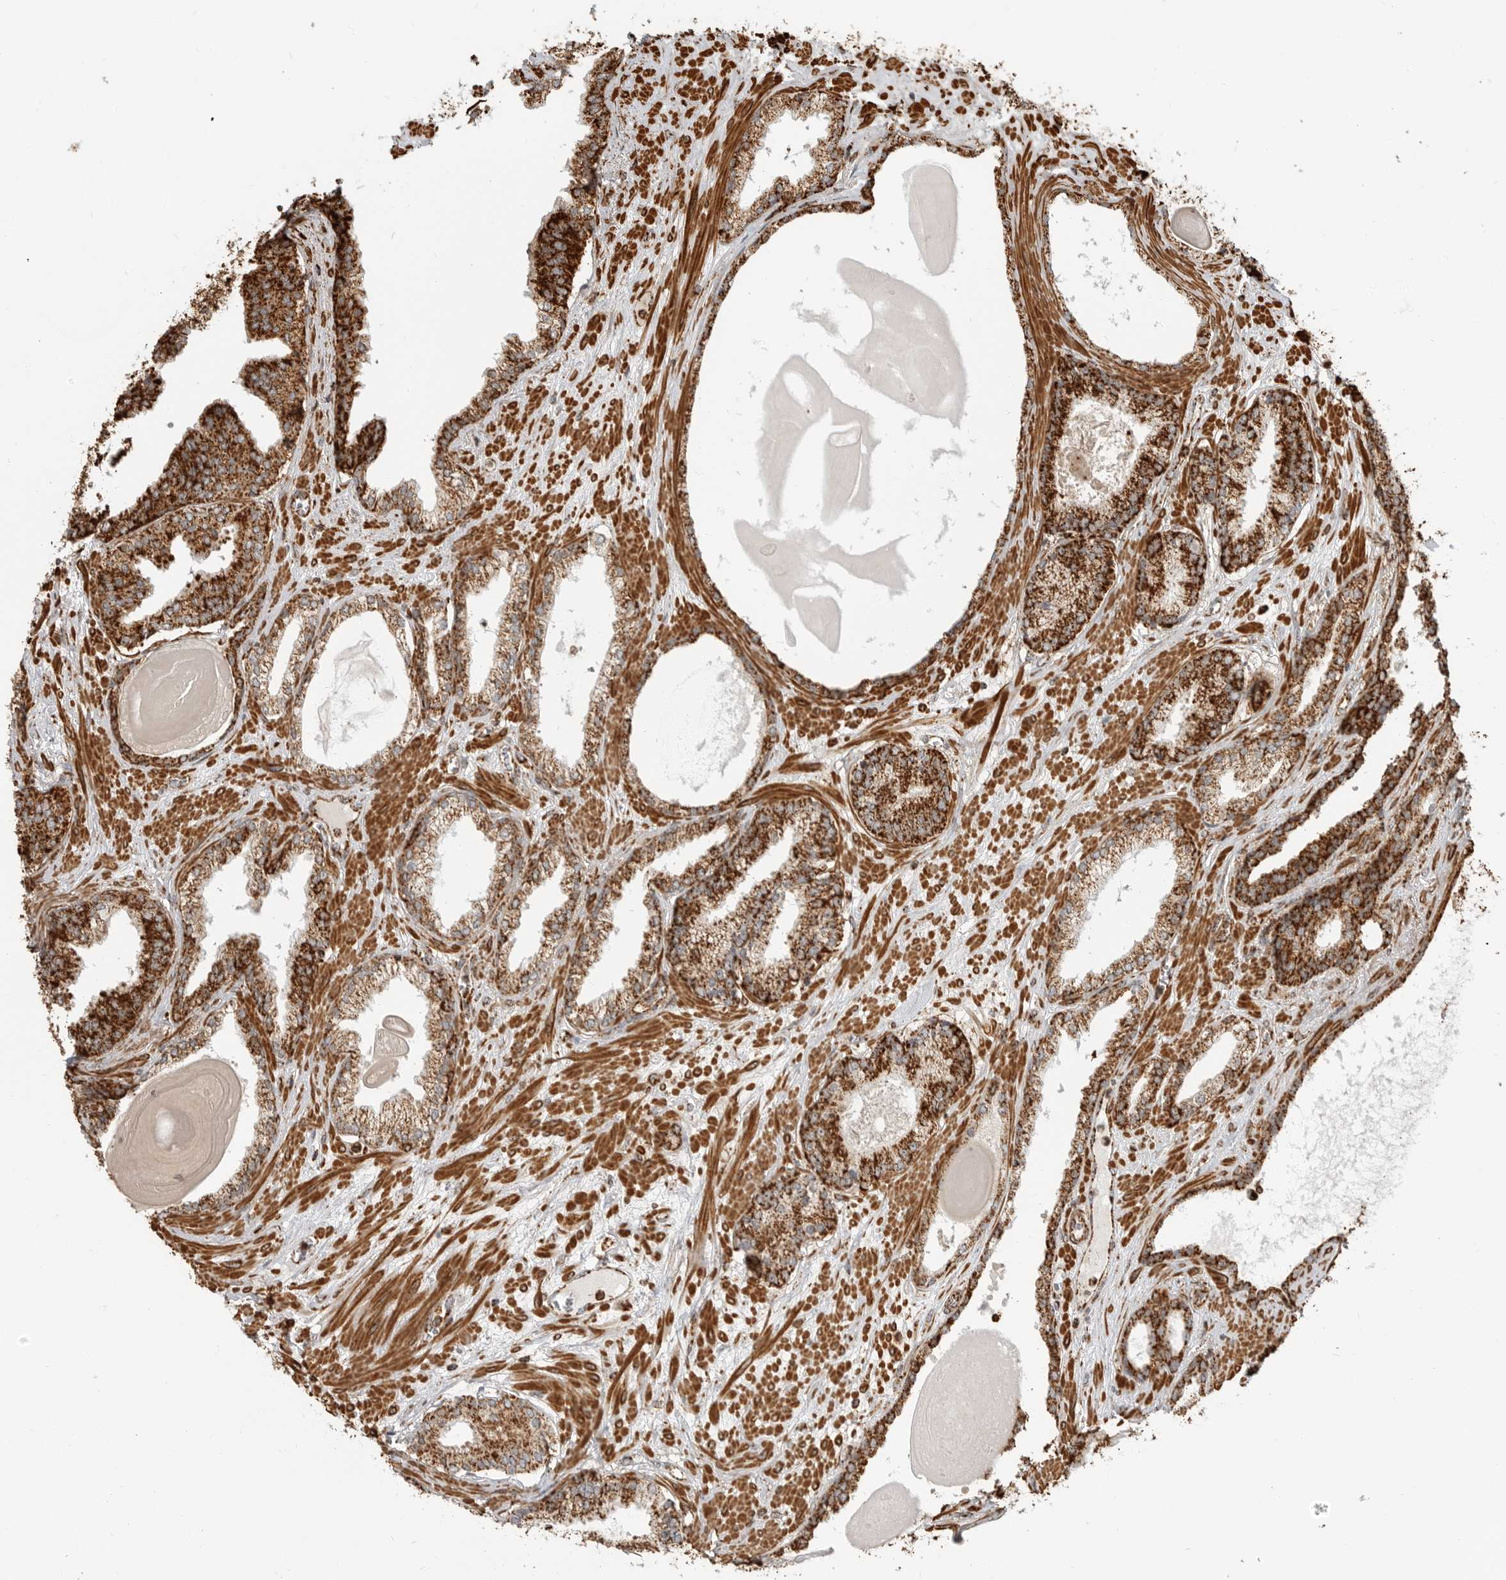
{"staining": {"intensity": "strong", "quantity": ">75%", "location": "cytoplasmic/membranous"}, "tissue": "prostate cancer", "cell_type": "Tumor cells", "image_type": "cancer", "snomed": [{"axis": "morphology", "description": "Adenocarcinoma, Low grade"}, {"axis": "topography", "description": "Prostate"}], "caption": "Prostate cancer (low-grade adenocarcinoma) stained for a protein (brown) exhibits strong cytoplasmic/membranous positive staining in approximately >75% of tumor cells.", "gene": "BMP2K", "patient": {"sex": "male", "age": 70}}